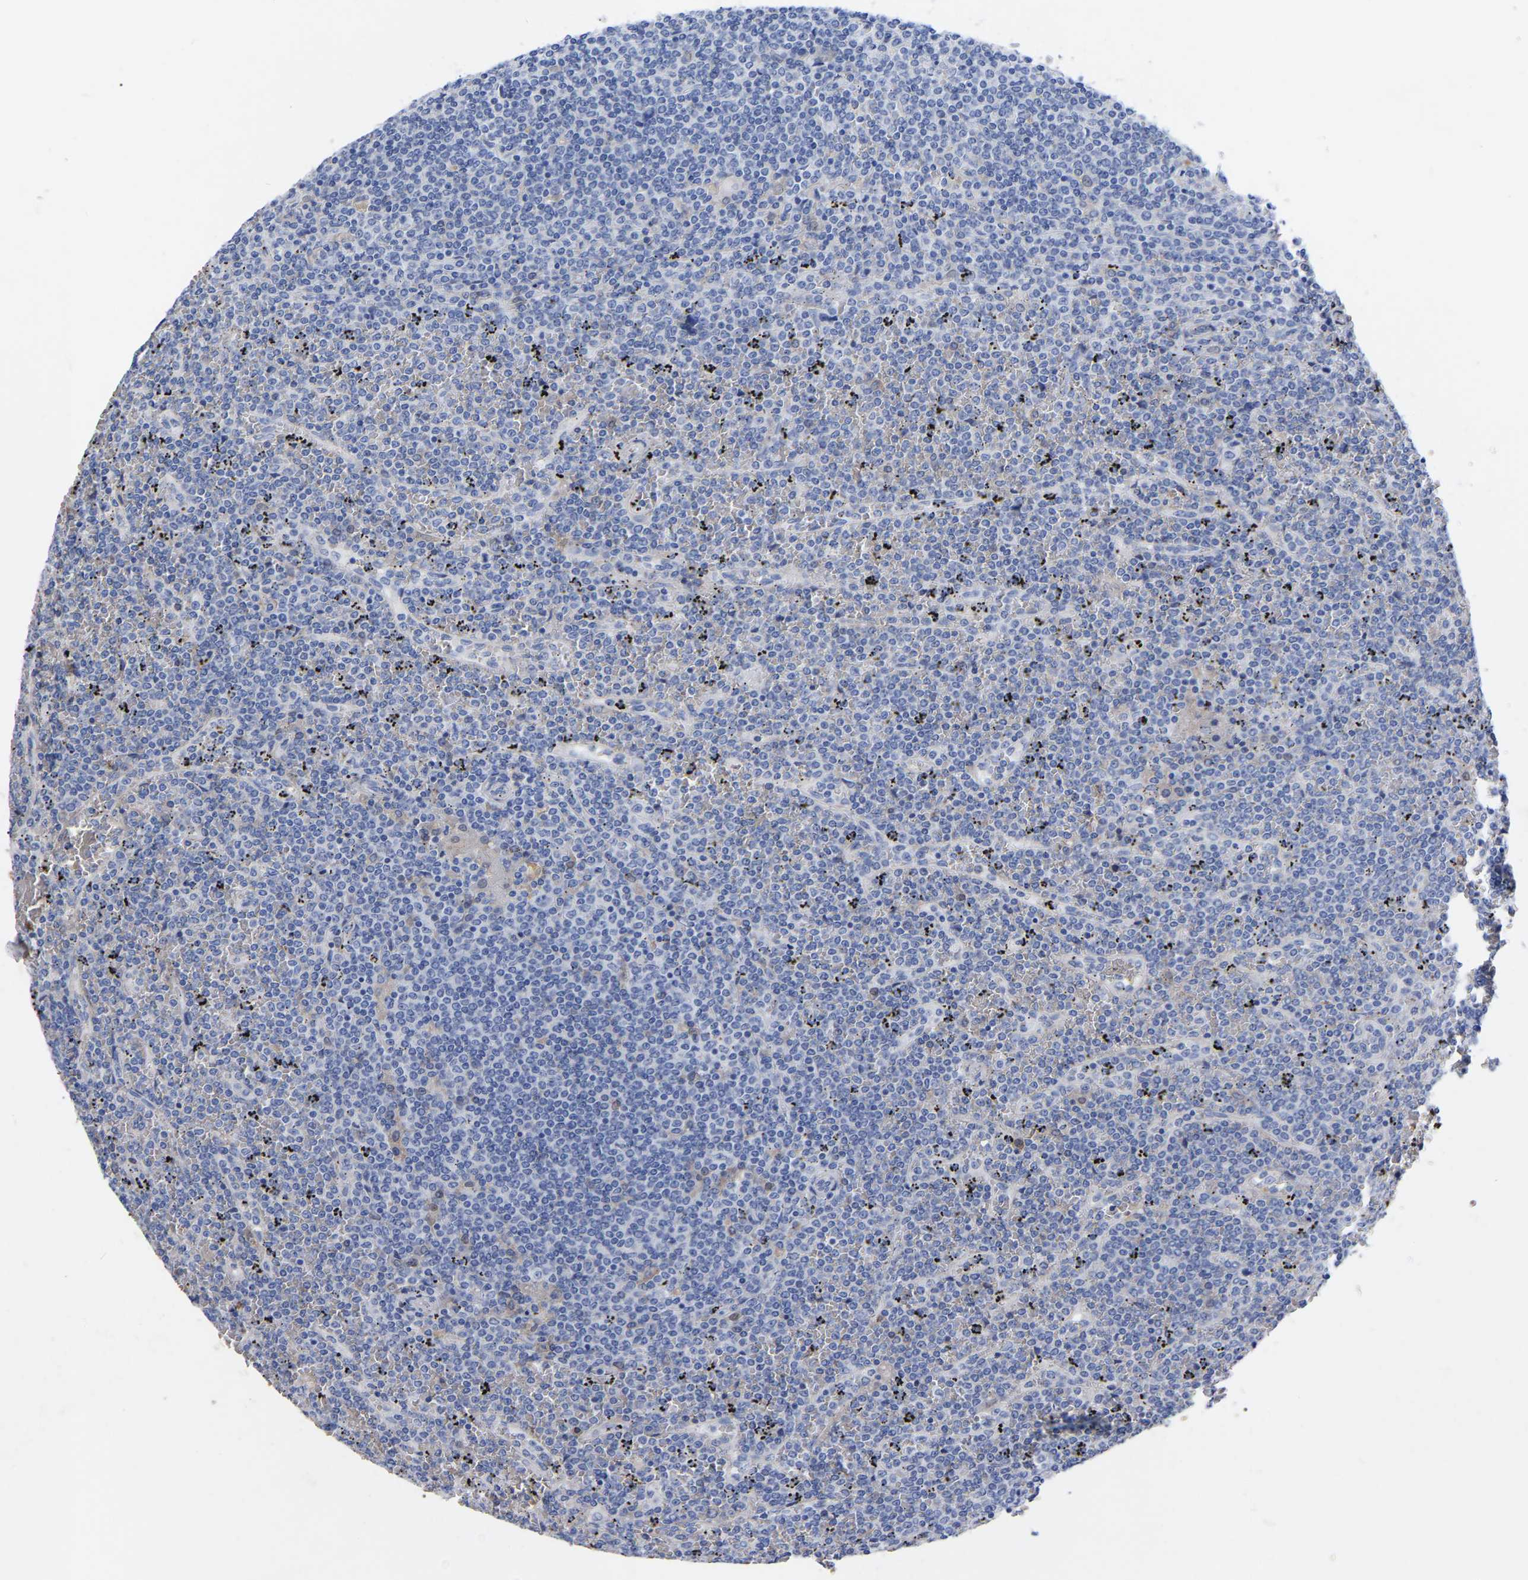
{"staining": {"intensity": "negative", "quantity": "none", "location": "none"}, "tissue": "lymphoma", "cell_type": "Tumor cells", "image_type": "cancer", "snomed": [{"axis": "morphology", "description": "Malignant lymphoma, non-Hodgkin's type, Low grade"}, {"axis": "topography", "description": "Spleen"}], "caption": "Immunohistochemistry histopathology image of neoplastic tissue: human lymphoma stained with DAB exhibits no significant protein expression in tumor cells.", "gene": "GDF3", "patient": {"sex": "female", "age": 19}}